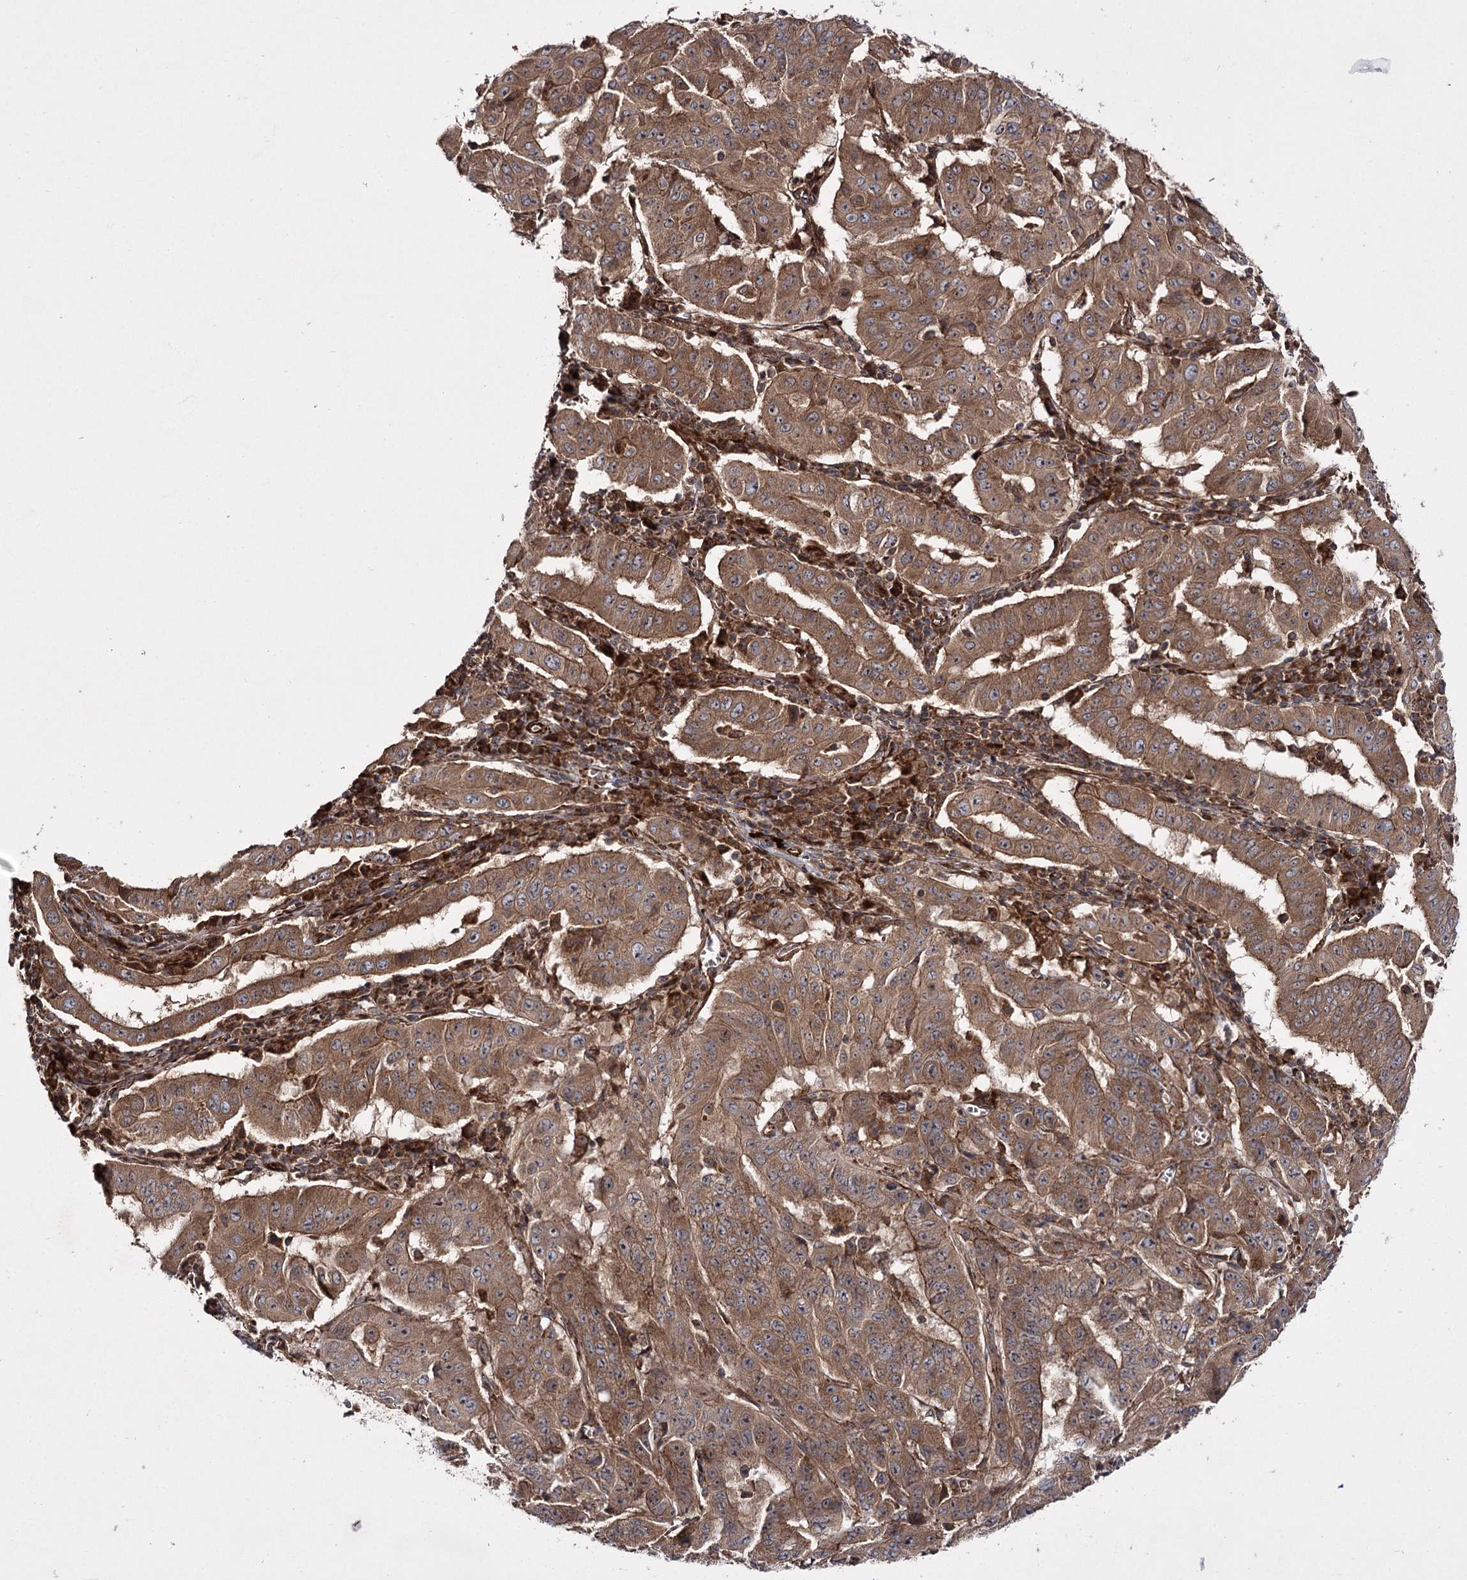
{"staining": {"intensity": "moderate", "quantity": ">75%", "location": "cytoplasmic/membranous"}, "tissue": "pancreatic cancer", "cell_type": "Tumor cells", "image_type": "cancer", "snomed": [{"axis": "morphology", "description": "Adenocarcinoma, NOS"}, {"axis": "topography", "description": "Pancreas"}], "caption": "This photomicrograph exhibits pancreatic cancer stained with IHC to label a protein in brown. The cytoplasmic/membranous of tumor cells show moderate positivity for the protein. Nuclei are counter-stained blue.", "gene": "HECTD2", "patient": {"sex": "male", "age": 63}}